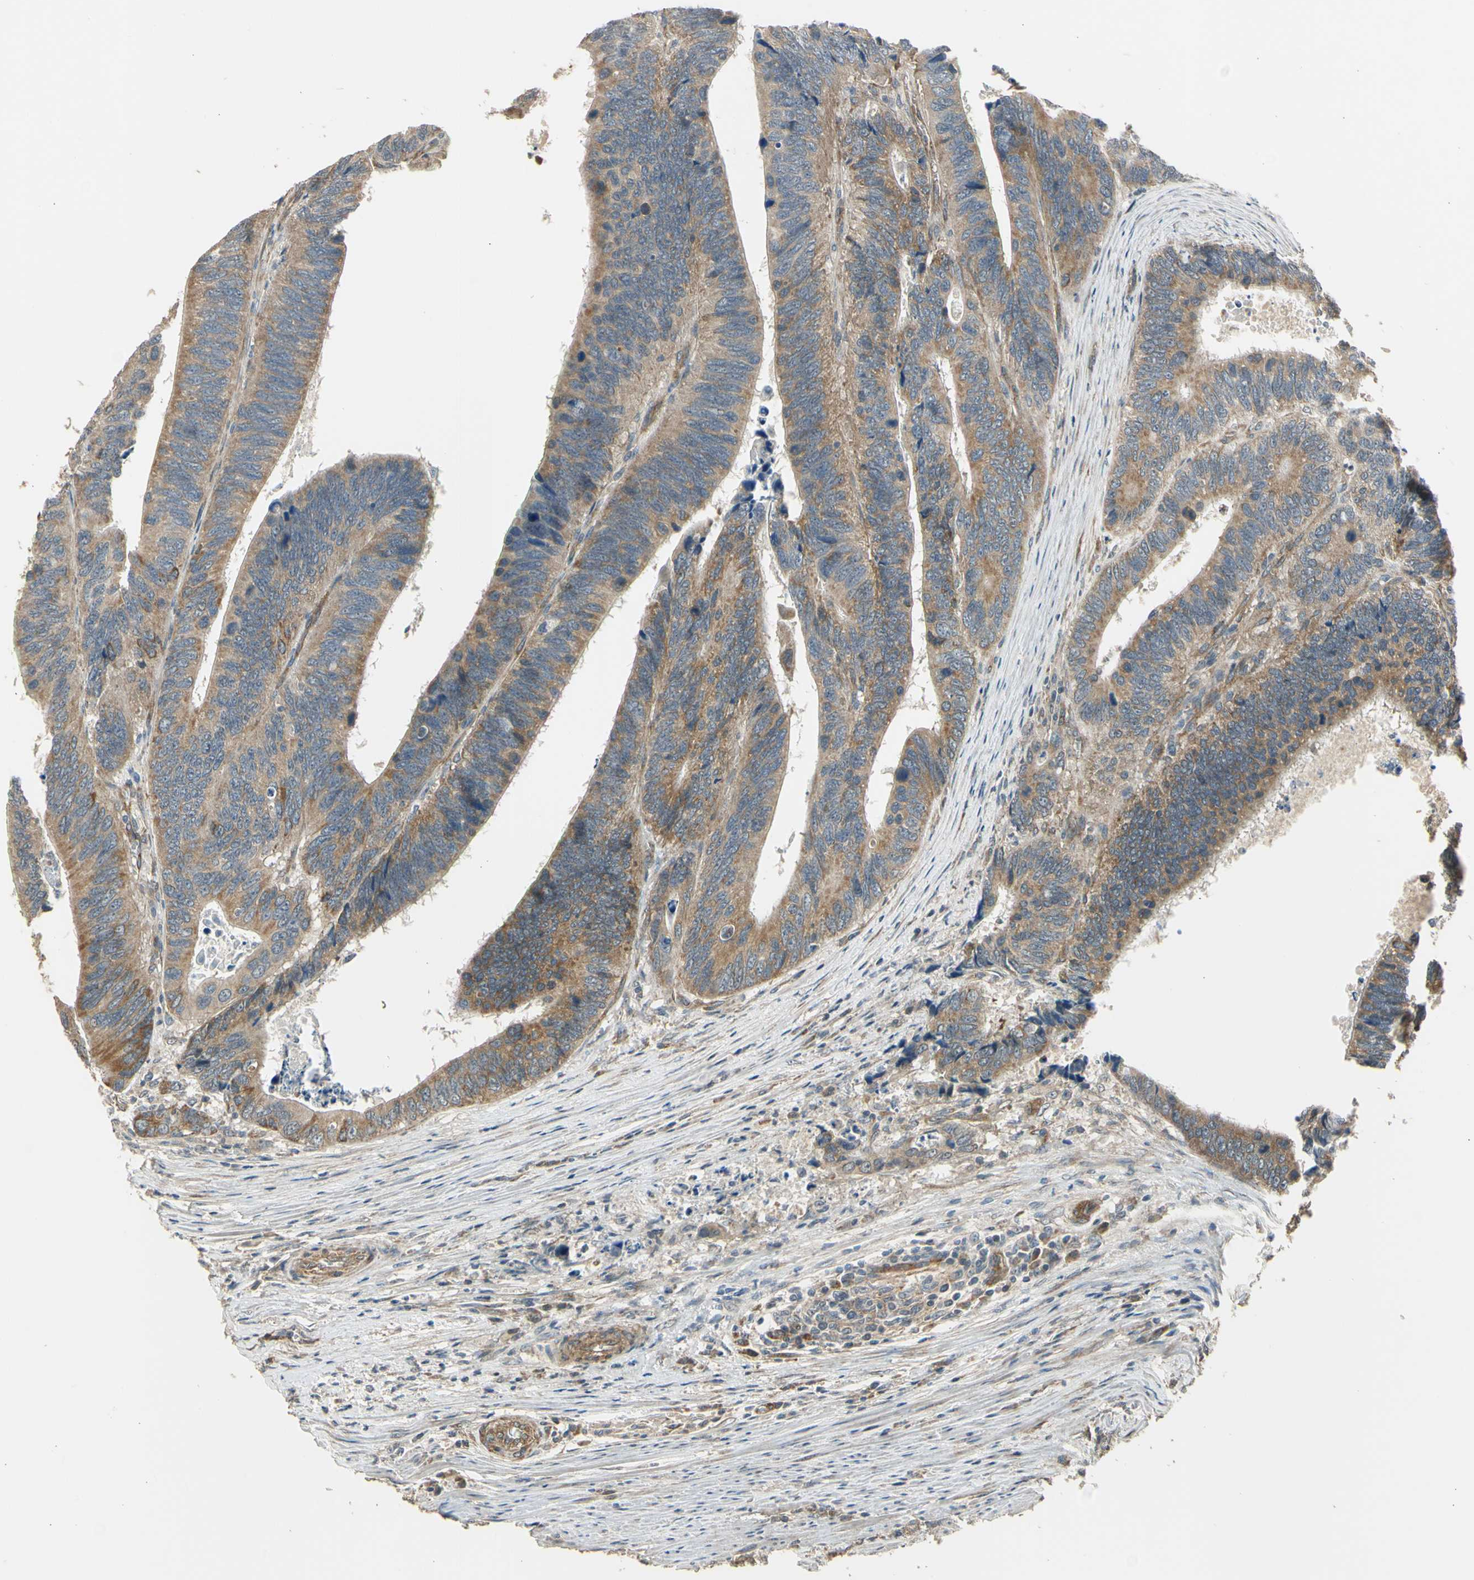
{"staining": {"intensity": "moderate", "quantity": ">75%", "location": "cytoplasmic/membranous"}, "tissue": "colorectal cancer", "cell_type": "Tumor cells", "image_type": "cancer", "snomed": [{"axis": "morphology", "description": "Adenocarcinoma, NOS"}, {"axis": "topography", "description": "Colon"}], "caption": "Protein positivity by immunohistochemistry exhibits moderate cytoplasmic/membranous positivity in approximately >75% of tumor cells in colorectal cancer (adenocarcinoma).", "gene": "EFNB2", "patient": {"sex": "male", "age": 72}}